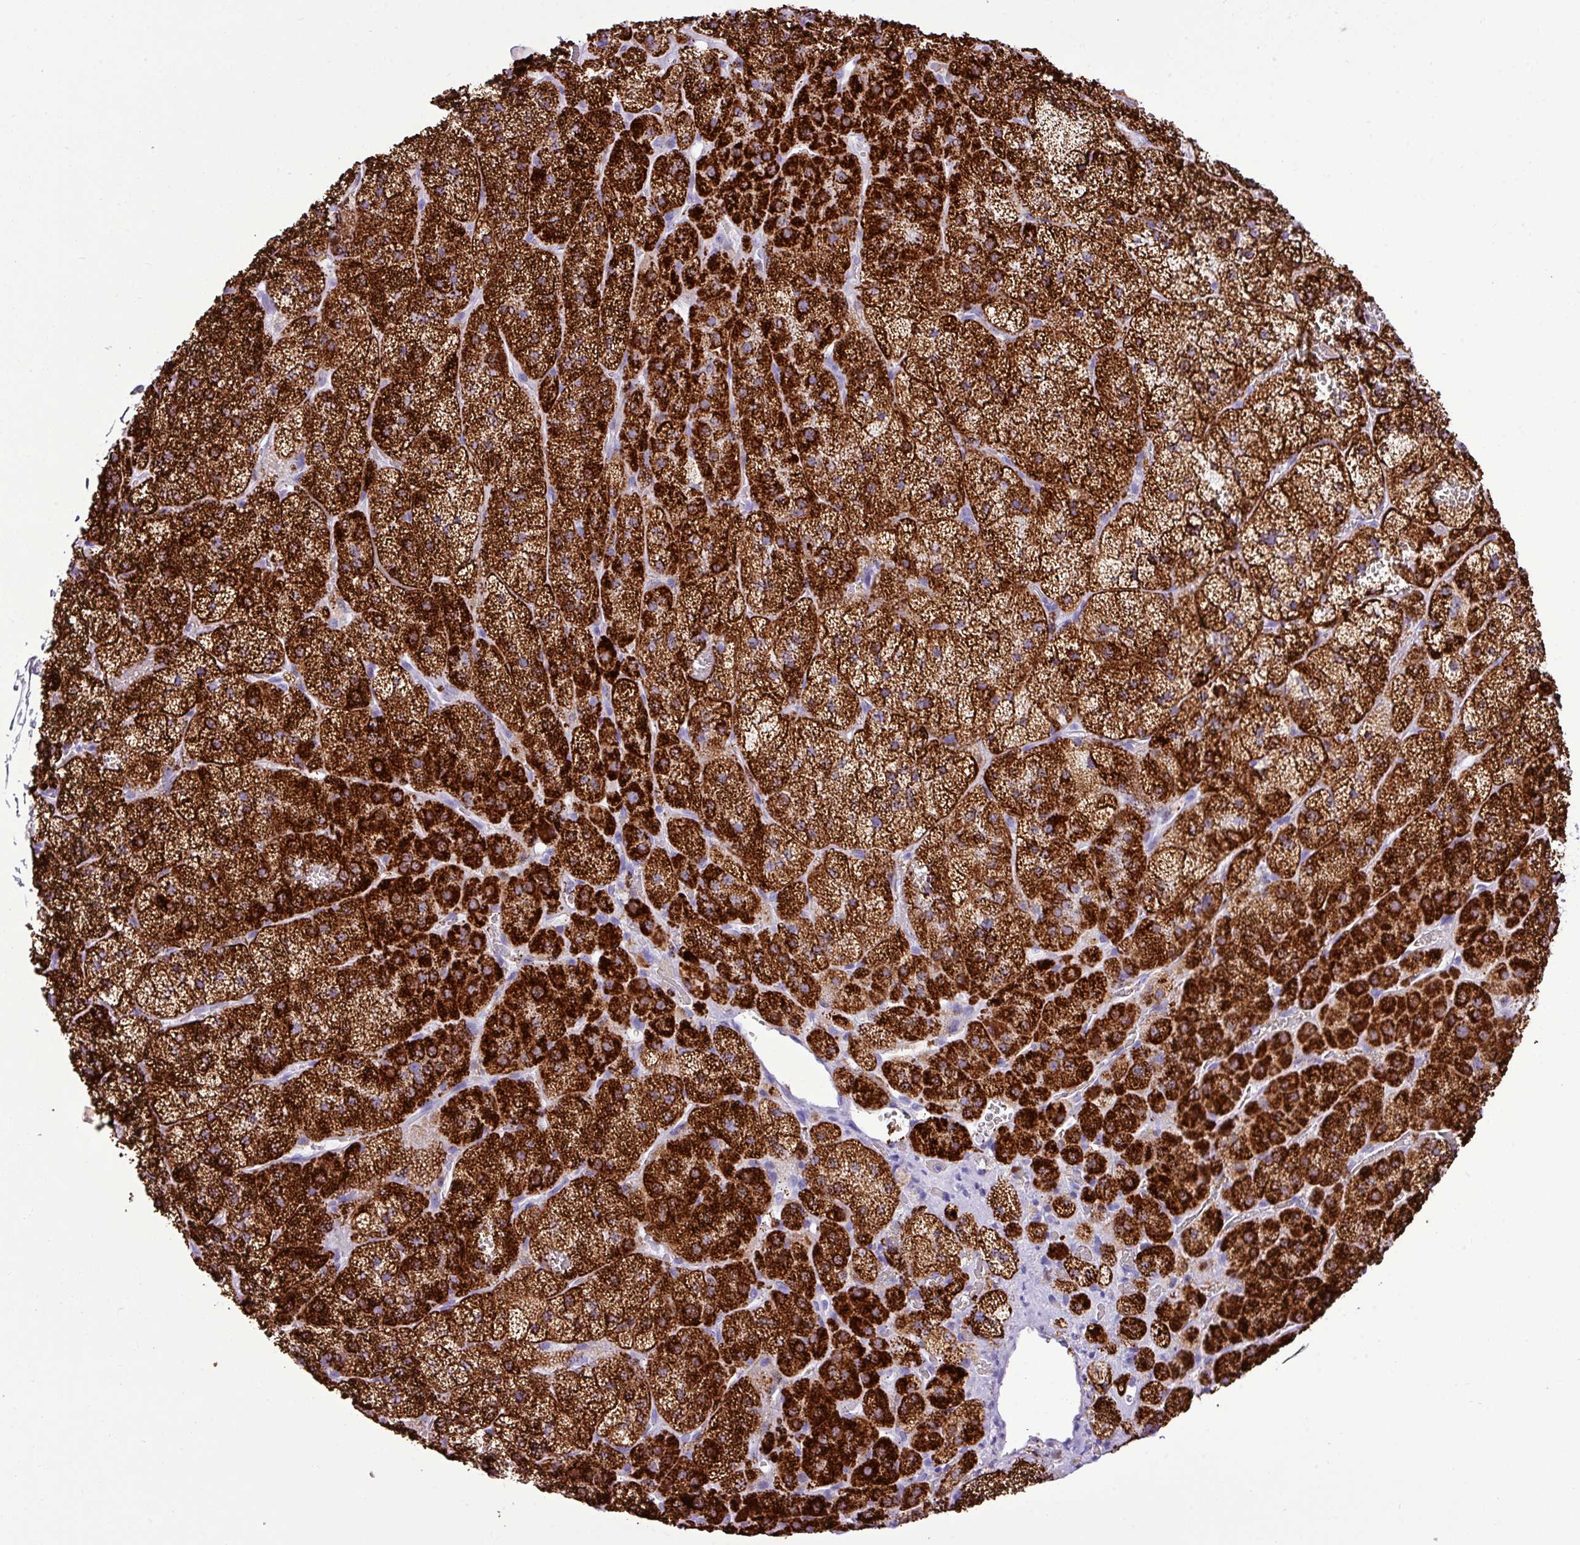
{"staining": {"intensity": "strong", "quantity": ">75%", "location": "cytoplasmic/membranous"}, "tissue": "adrenal gland", "cell_type": "Glandular cells", "image_type": "normal", "snomed": [{"axis": "morphology", "description": "Normal tissue, NOS"}, {"axis": "topography", "description": "Adrenal gland"}], "caption": "This photomicrograph exhibits benign adrenal gland stained with immunohistochemistry to label a protein in brown. The cytoplasmic/membranous of glandular cells show strong positivity for the protein. Nuclei are counter-stained blue.", "gene": "ZSCAN5A", "patient": {"sex": "male", "age": 57}}